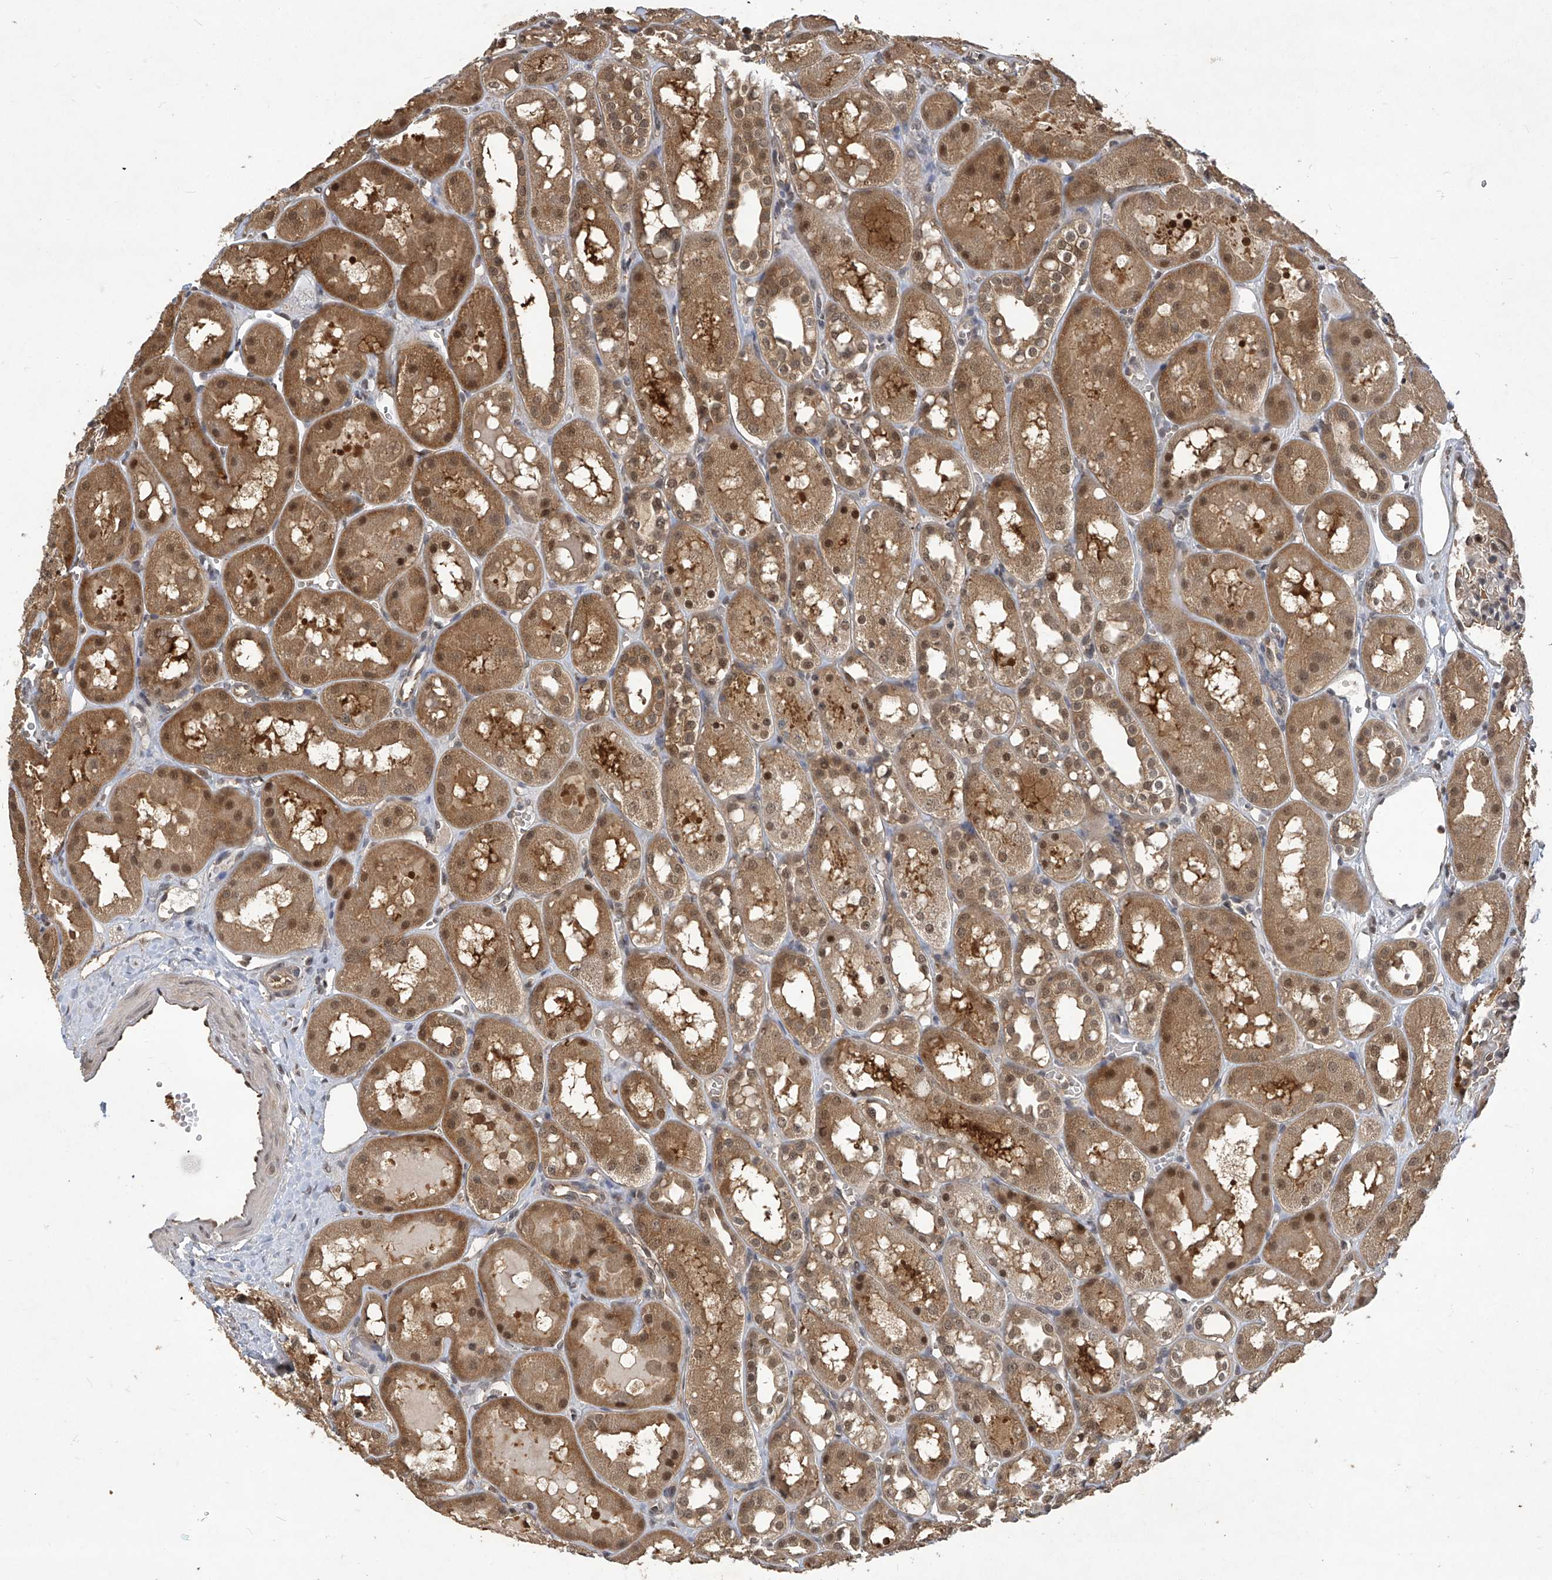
{"staining": {"intensity": "weak", "quantity": "<25%", "location": "cytoplasmic/membranous,nuclear"}, "tissue": "kidney", "cell_type": "Cells in glomeruli", "image_type": "normal", "snomed": [{"axis": "morphology", "description": "Normal tissue, NOS"}, {"axis": "topography", "description": "Kidney"}], "caption": "Immunohistochemistry histopathology image of unremarkable kidney: kidney stained with DAB (3,3'-diaminobenzidine) shows no significant protein expression in cells in glomeruli. (DAB (3,3'-diaminobenzidine) immunohistochemistry, high magnification).", "gene": "PSMB1", "patient": {"sex": "male", "age": 16}}